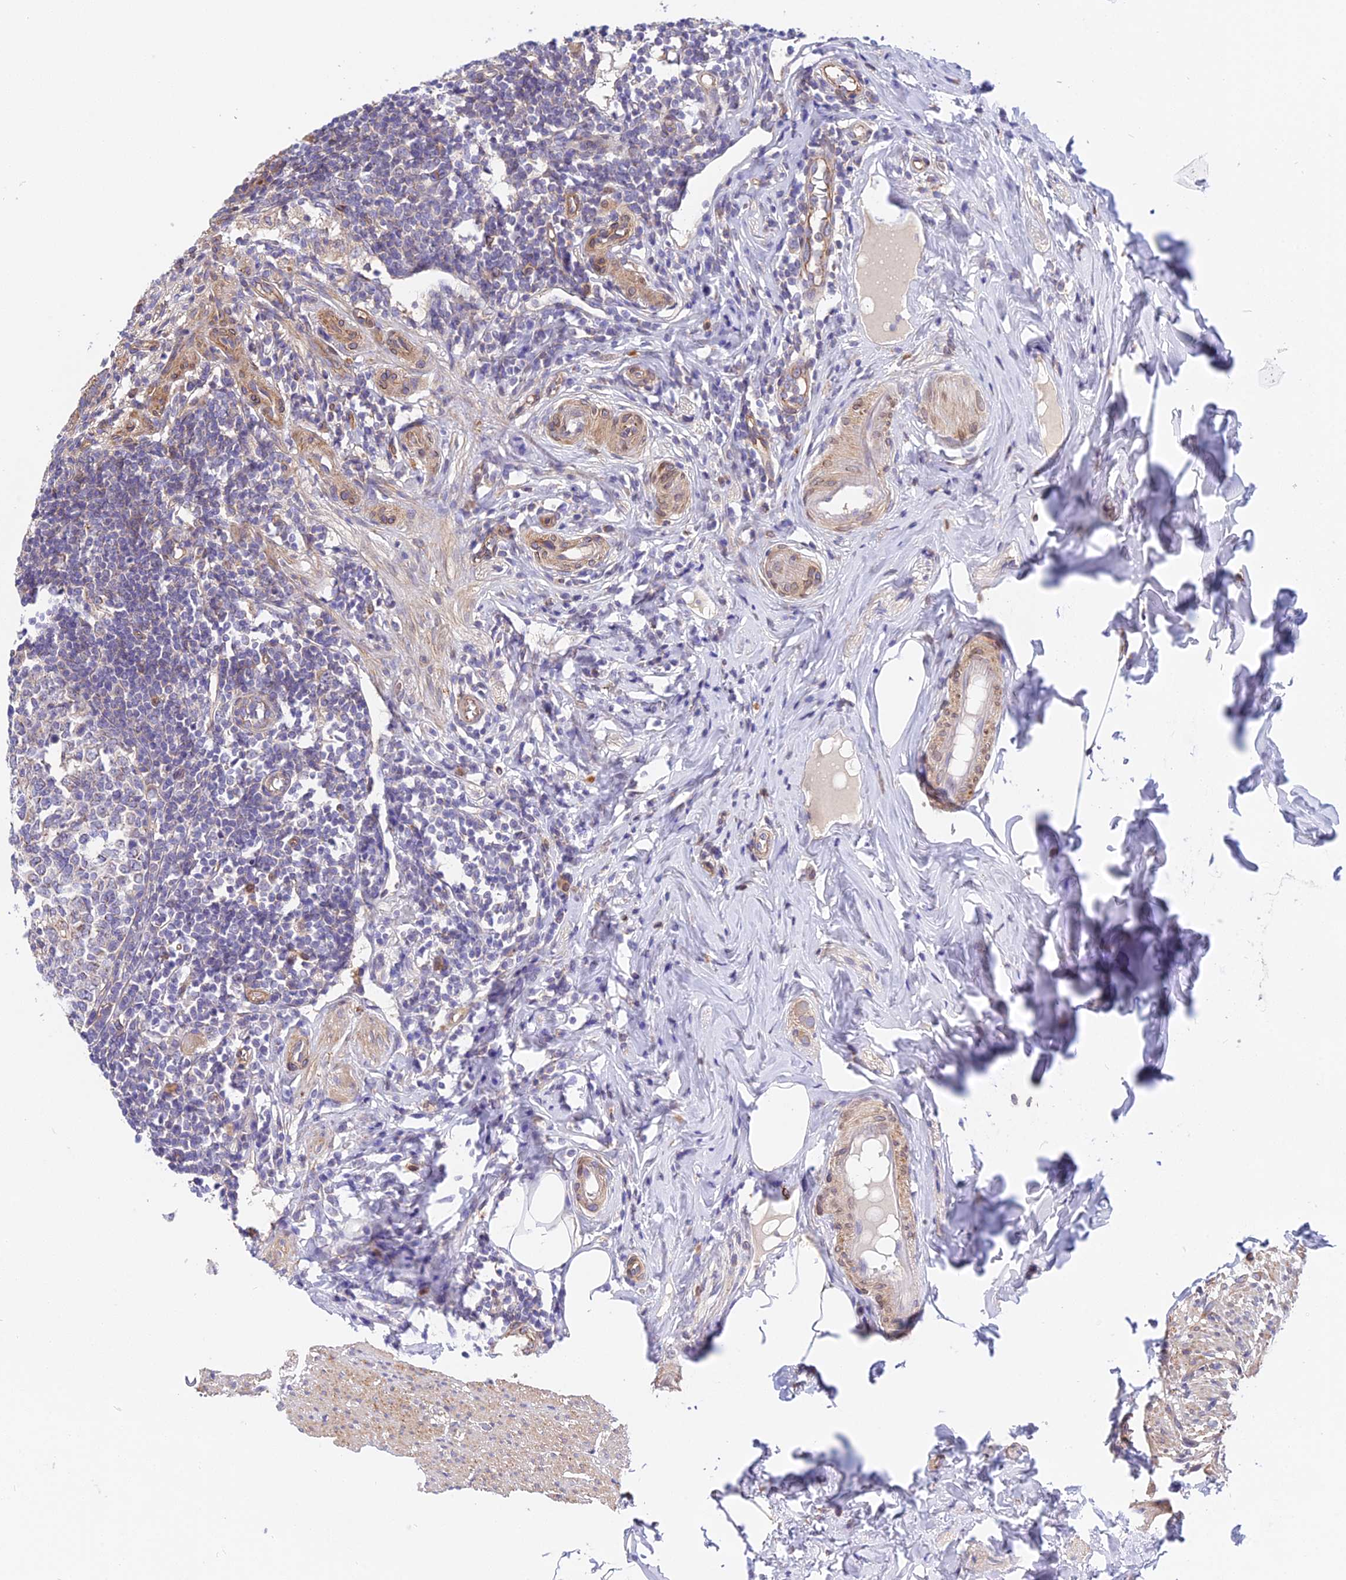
{"staining": {"intensity": "negative", "quantity": "none", "location": "none"}, "tissue": "appendix", "cell_type": "Lymphoid tissue", "image_type": "normal", "snomed": [{"axis": "morphology", "description": "Normal tissue, NOS"}, {"axis": "topography", "description": "Appendix"}], "caption": "A high-resolution micrograph shows immunohistochemistry staining of normal appendix, which reveals no significant expression in lymphoid tissue. (DAB (3,3'-diaminobenzidine) immunohistochemistry visualized using brightfield microscopy, high magnification).", "gene": "TRIM43B", "patient": {"sex": "female", "age": 33}}